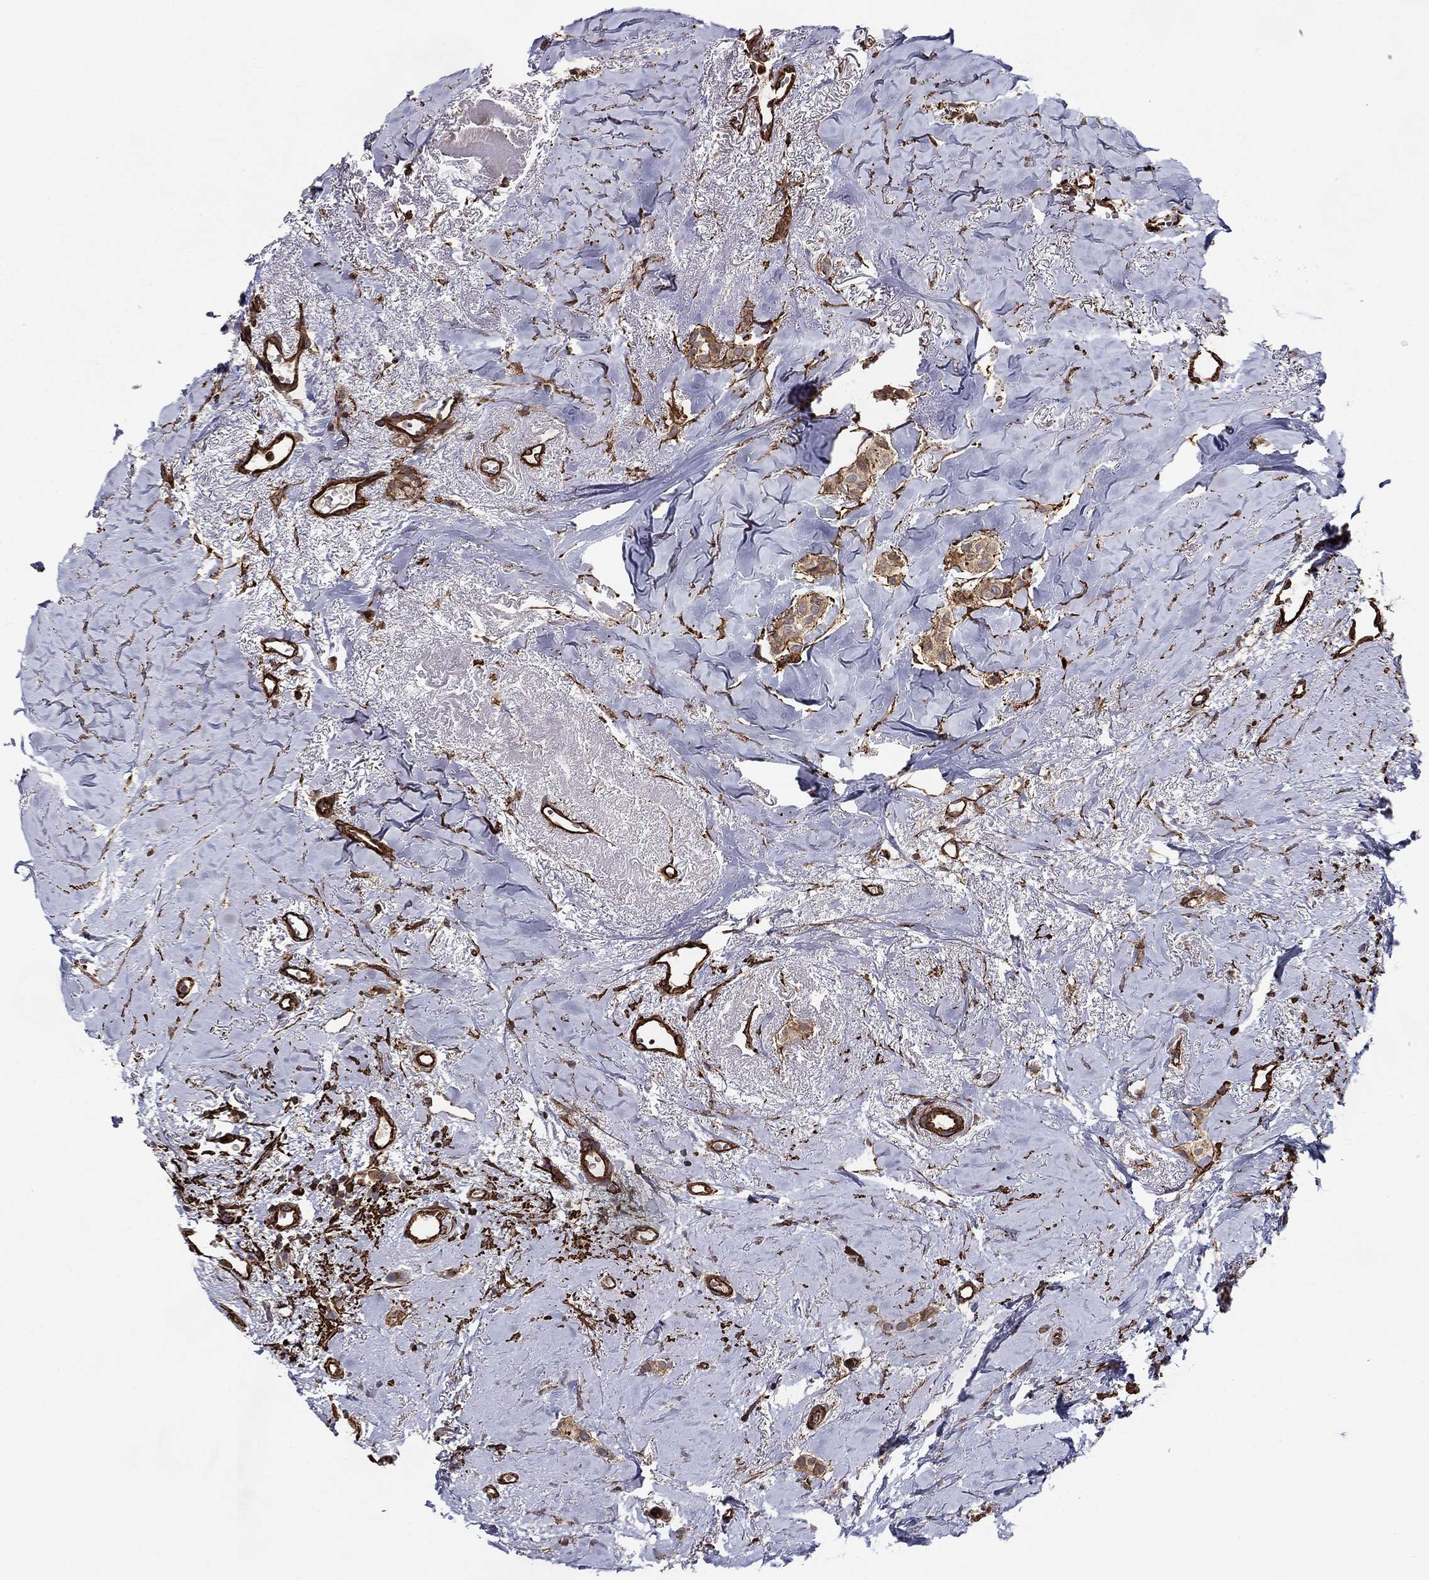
{"staining": {"intensity": "weak", "quantity": ">75%", "location": "cytoplasmic/membranous"}, "tissue": "breast cancer", "cell_type": "Tumor cells", "image_type": "cancer", "snomed": [{"axis": "morphology", "description": "Duct carcinoma"}, {"axis": "topography", "description": "Breast"}], "caption": "Tumor cells exhibit low levels of weak cytoplasmic/membranous positivity in about >75% of cells in human breast intraductal carcinoma.", "gene": "NPHP1", "patient": {"sex": "female", "age": 85}}